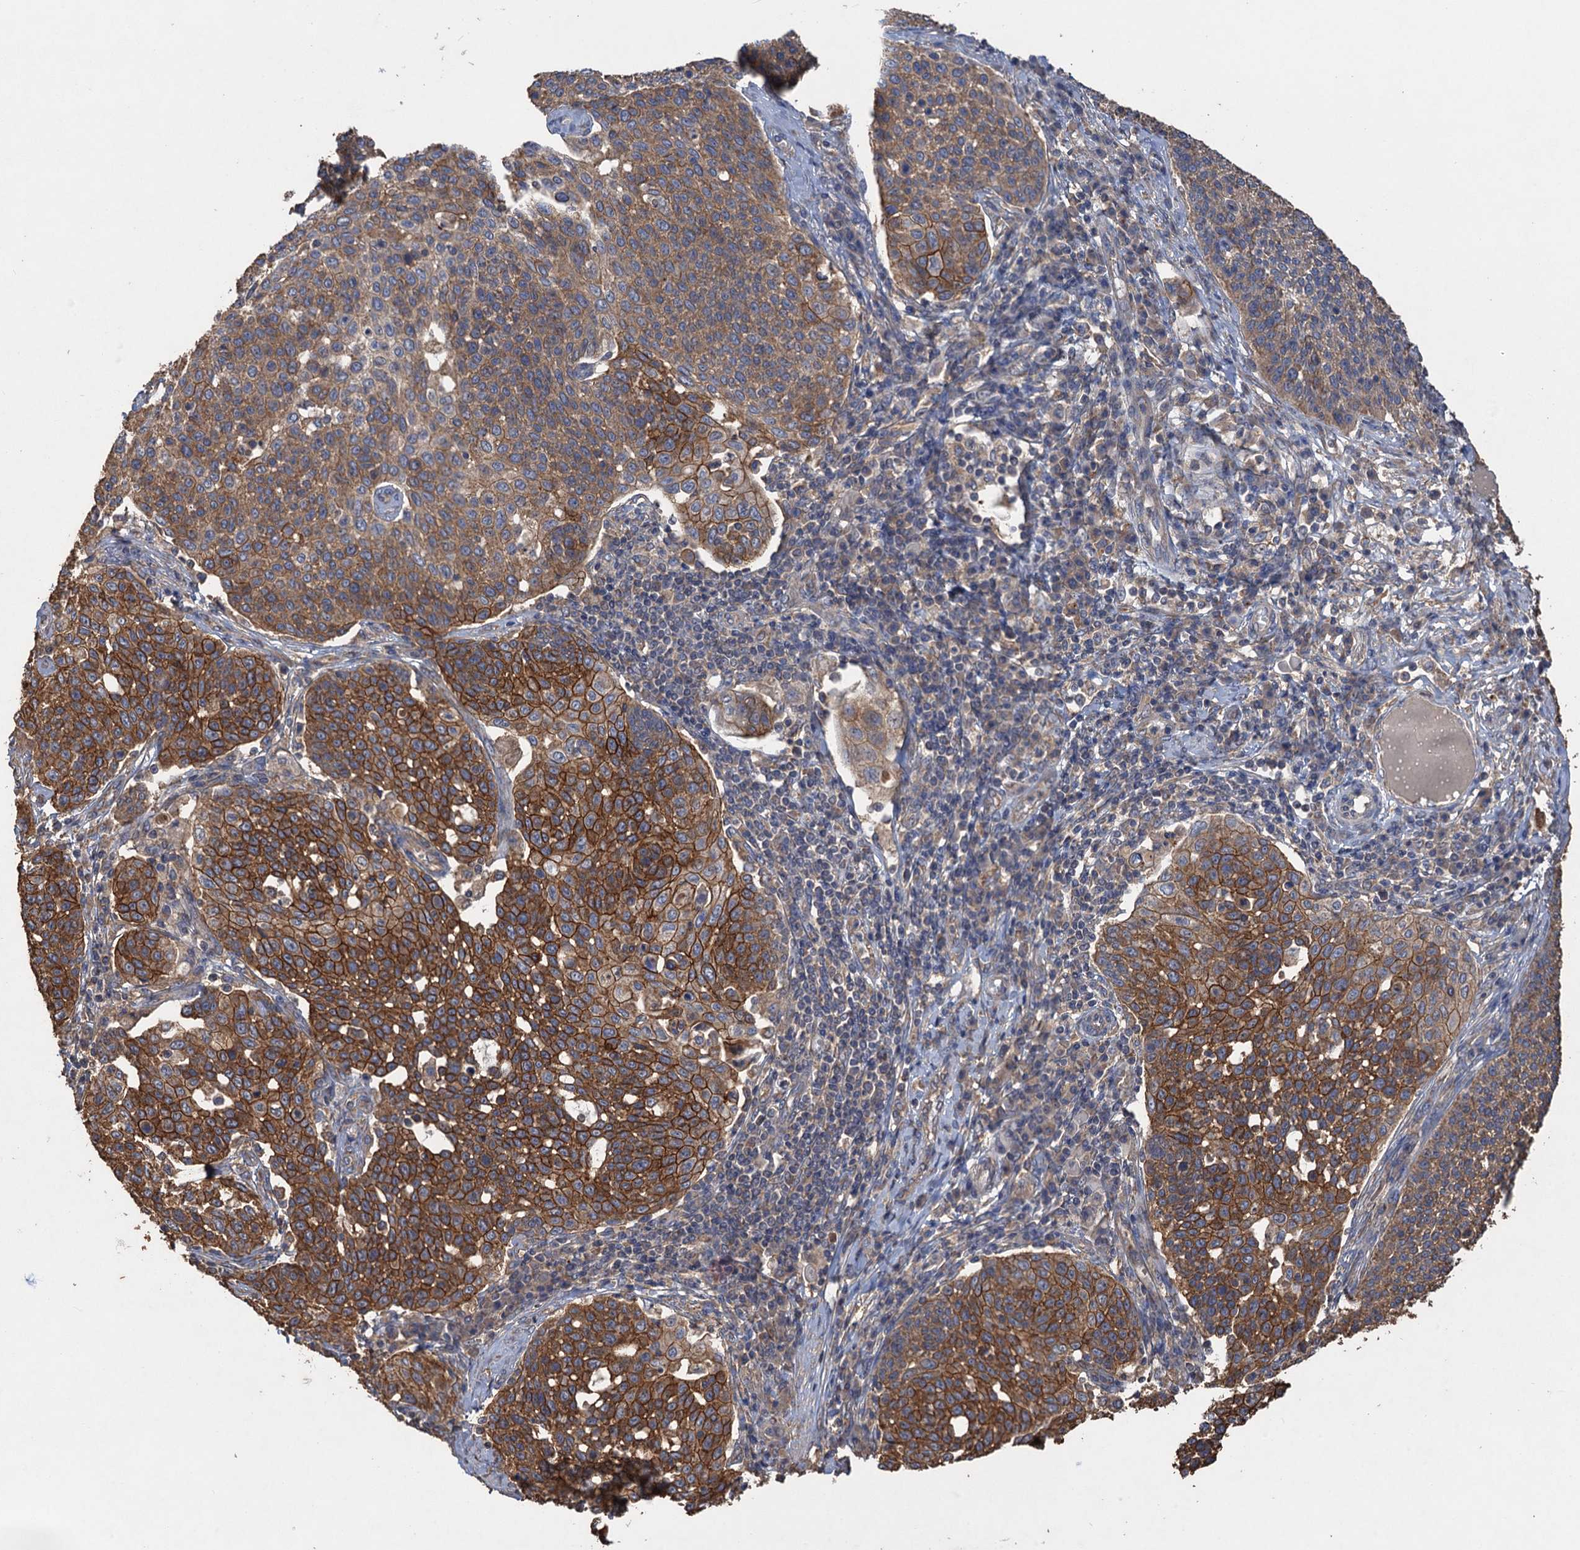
{"staining": {"intensity": "strong", "quantity": "25%-75%", "location": "cytoplasmic/membranous"}, "tissue": "cervical cancer", "cell_type": "Tumor cells", "image_type": "cancer", "snomed": [{"axis": "morphology", "description": "Squamous cell carcinoma, NOS"}, {"axis": "topography", "description": "Cervix"}], "caption": "This photomicrograph reveals immunohistochemistry staining of human cervical cancer (squamous cell carcinoma), with high strong cytoplasmic/membranous expression in approximately 25%-75% of tumor cells.", "gene": "SCUBE3", "patient": {"sex": "female", "age": 34}}